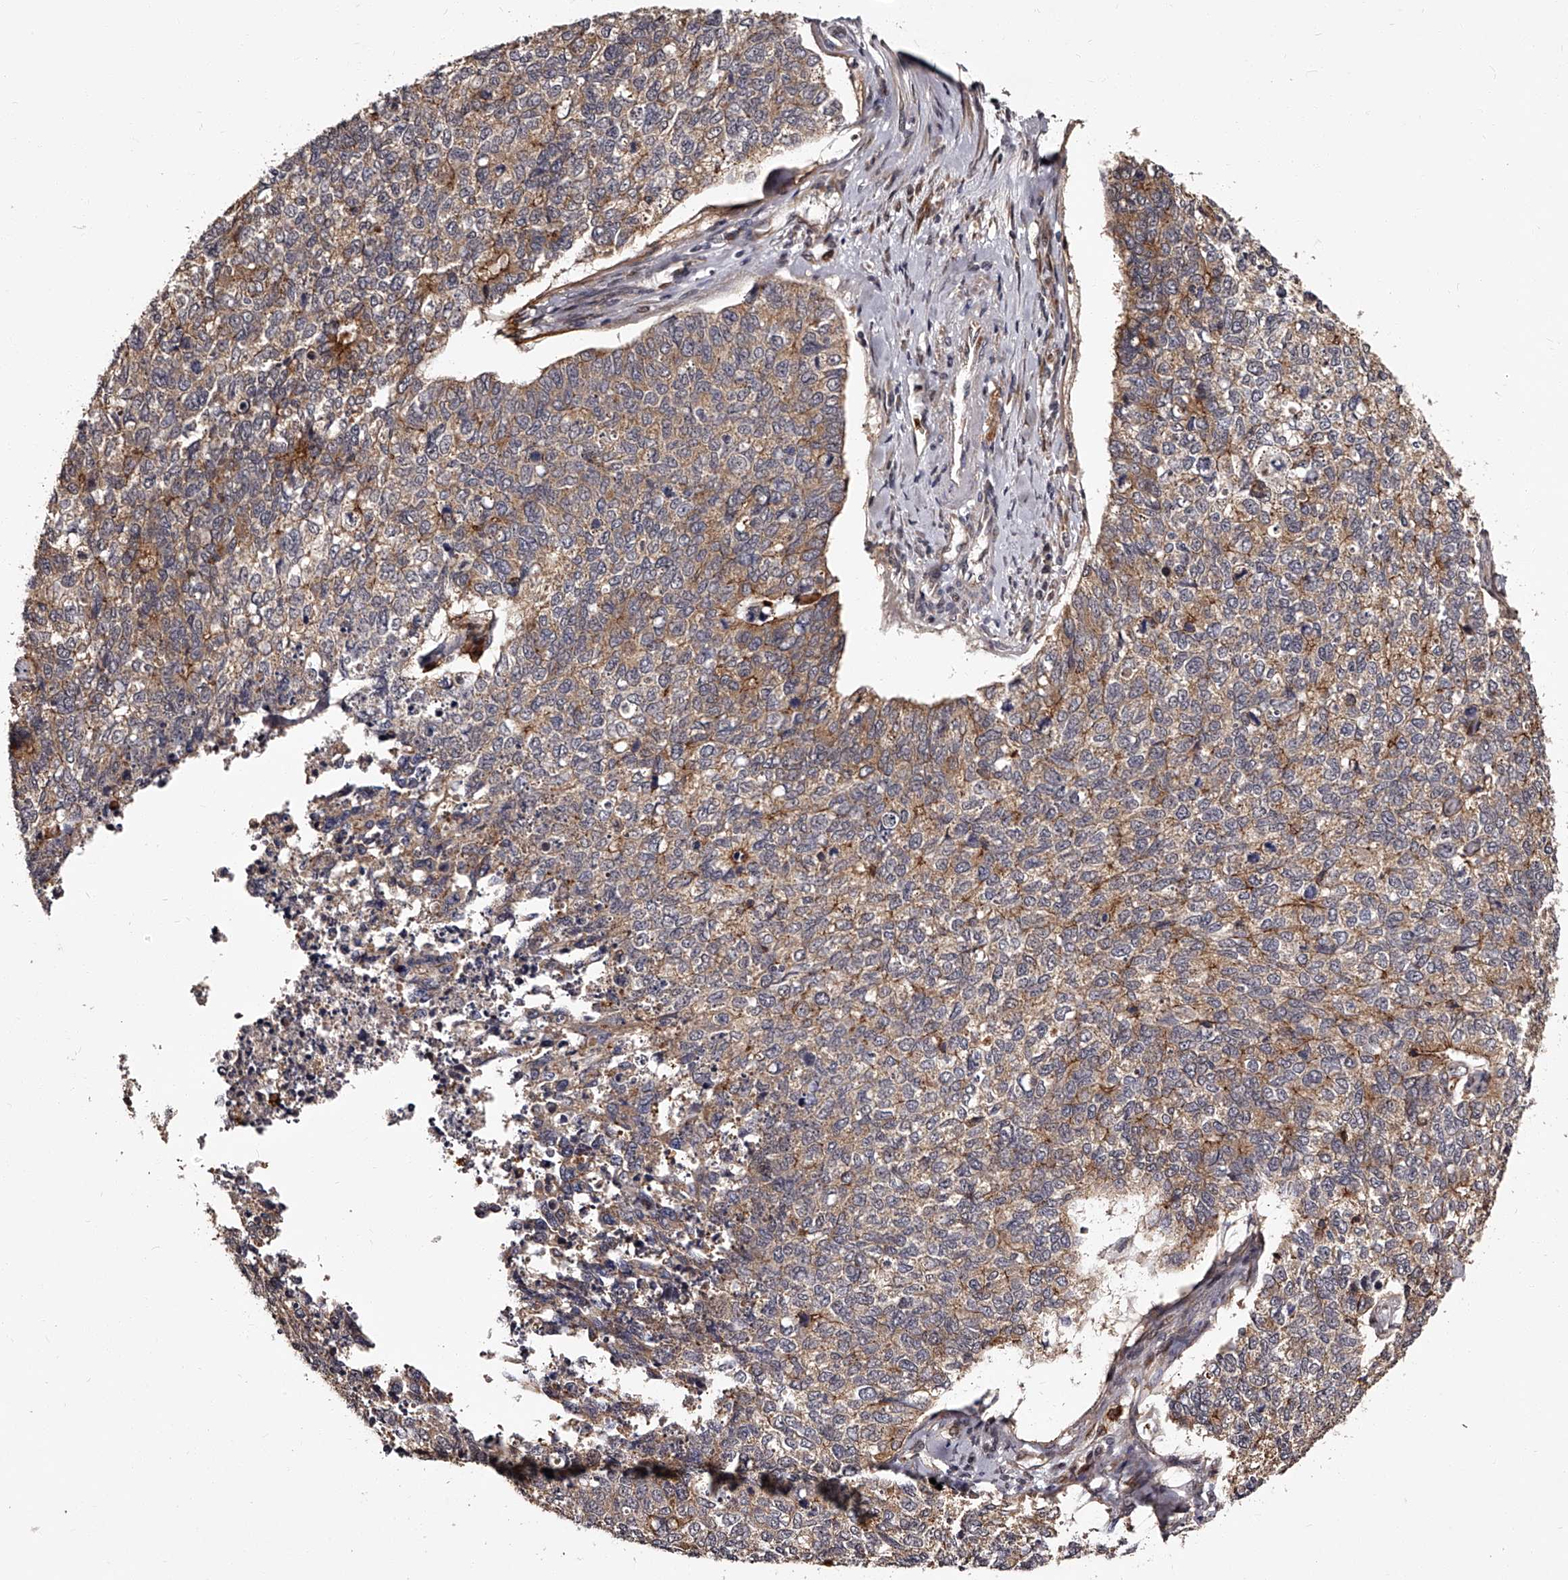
{"staining": {"intensity": "moderate", "quantity": "<25%", "location": "cytoplasmic/membranous"}, "tissue": "cervical cancer", "cell_type": "Tumor cells", "image_type": "cancer", "snomed": [{"axis": "morphology", "description": "Squamous cell carcinoma, NOS"}, {"axis": "topography", "description": "Cervix"}], "caption": "High-magnification brightfield microscopy of cervical squamous cell carcinoma stained with DAB (brown) and counterstained with hematoxylin (blue). tumor cells exhibit moderate cytoplasmic/membranous staining is identified in about<25% of cells. (Stains: DAB (3,3'-diaminobenzidine) in brown, nuclei in blue, Microscopy: brightfield microscopy at high magnification).", "gene": "RSC1A1", "patient": {"sex": "female", "age": 63}}